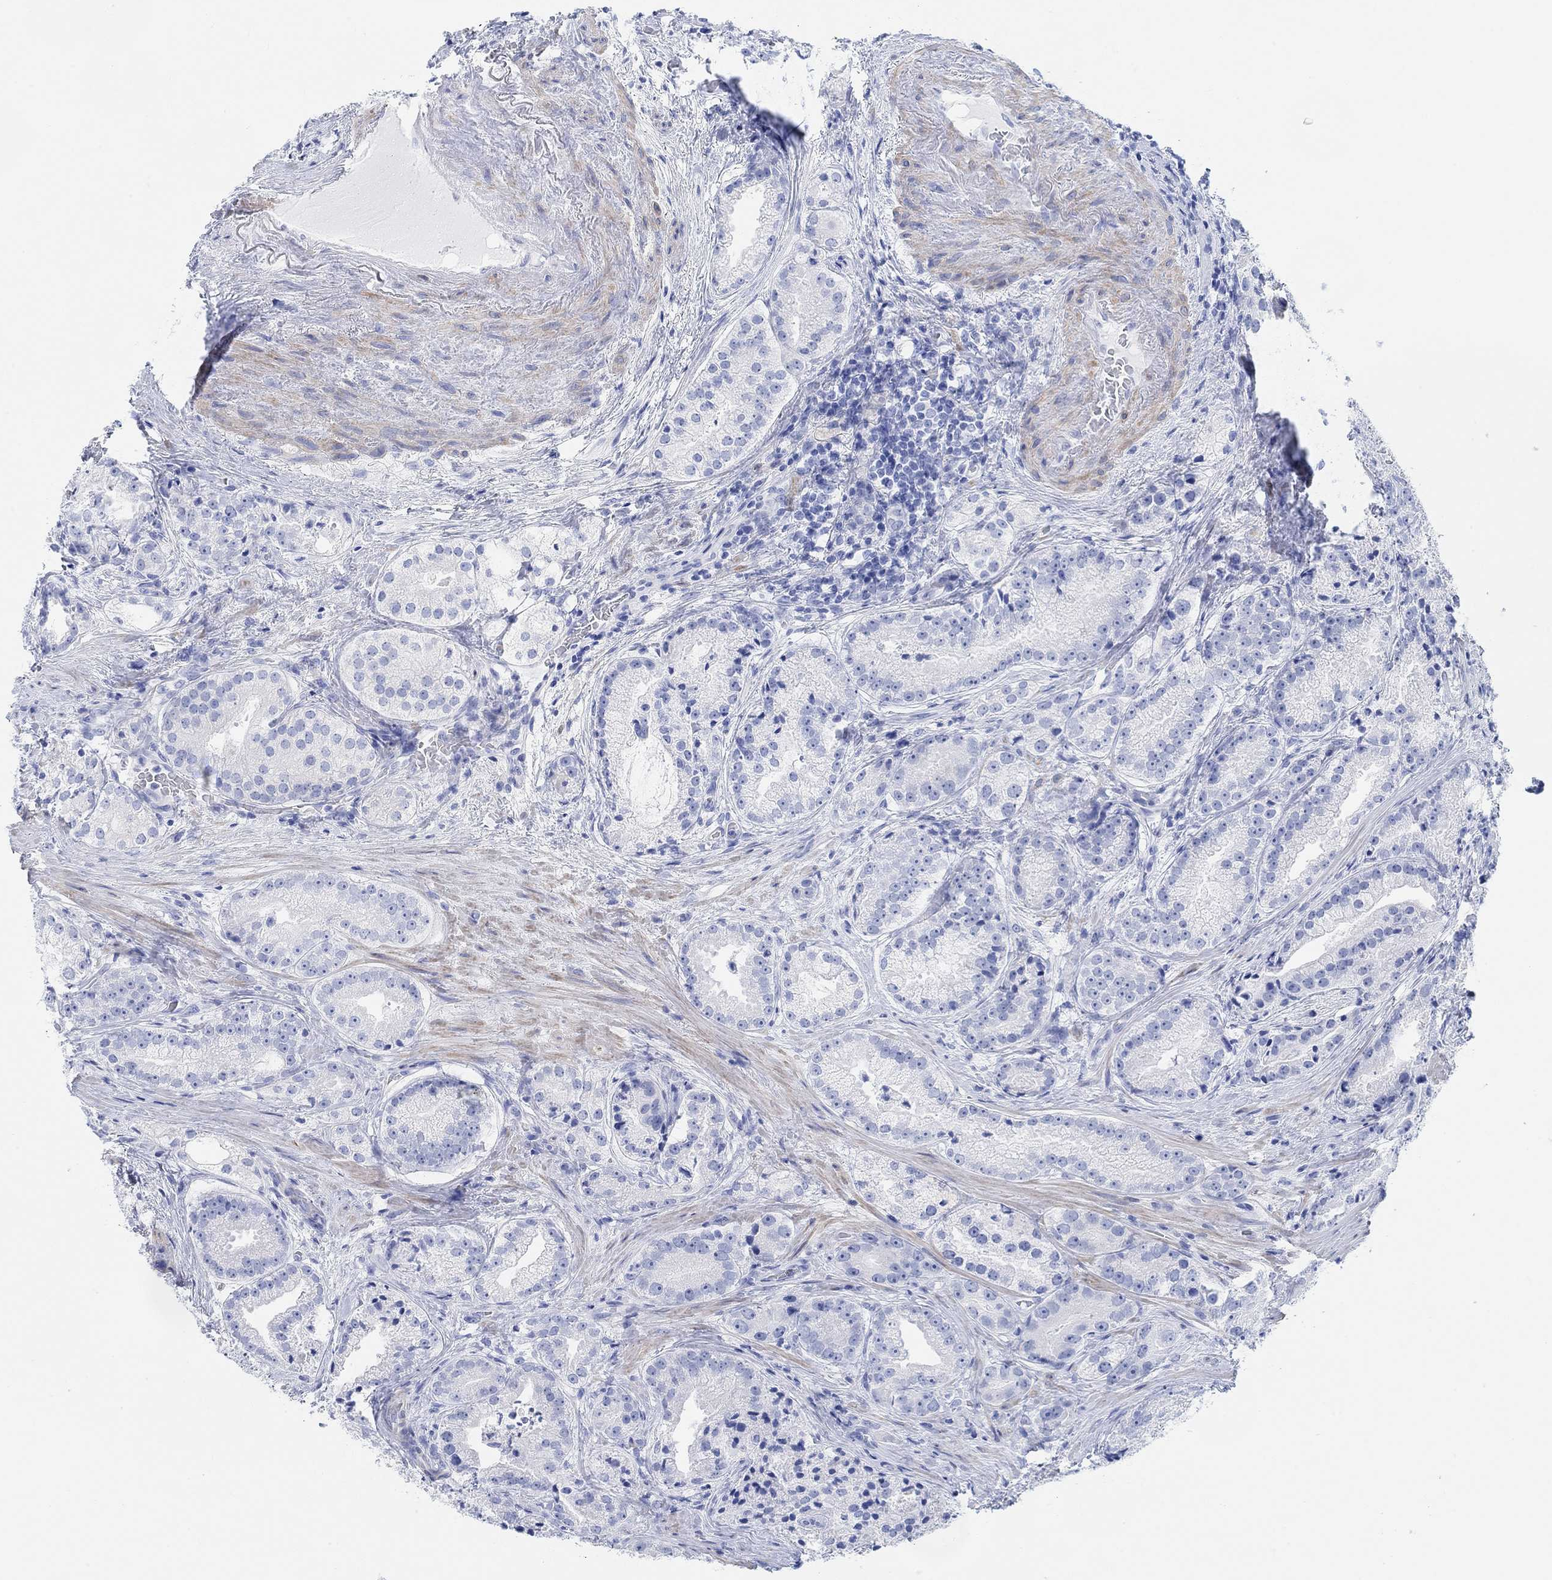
{"staining": {"intensity": "negative", "quantity": "none", "location": "none"}, "tissue": "prostate cancer", "cell_type": "Tumor cells", "image_type": "cancer", "snomed": [{"axis": "morphology", "description": "Adenocarcinoma, NOS"}, {"axis": "morphology", "description": "Adenocarcinoma, High grade"}, {"axis": "topography", "description": "Prostate"}], "caption": "High magnification brightfield microscopy of adenocarcinoma (prostate) stained with DAB (brown) and counterstained with hematoxylin (blue): tumor cells show no significant staining.", "gene": "ANKRD33", "patient": {"sex": "male", "age": 64}}